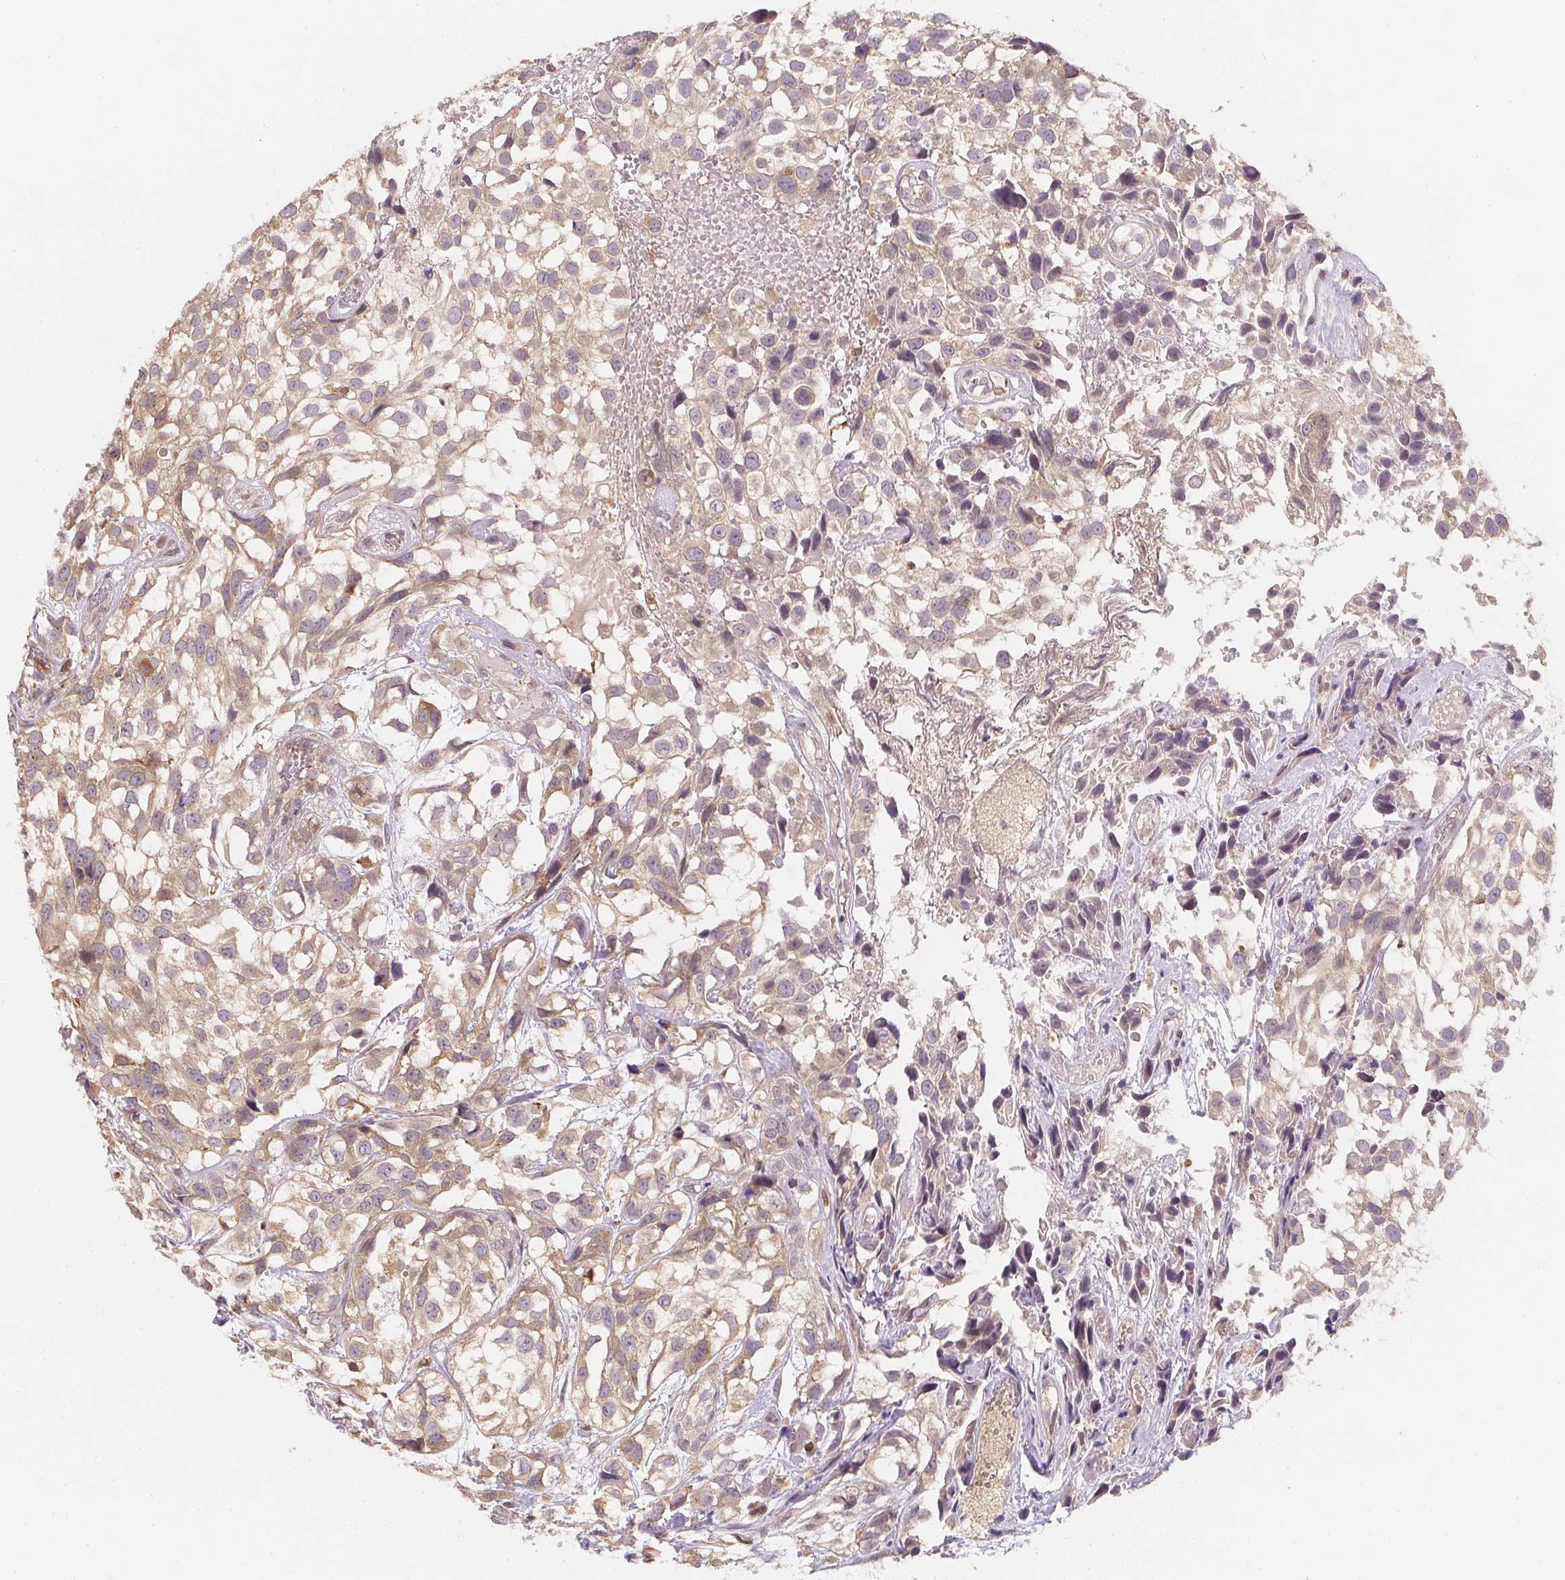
{"staining": {"intensity": "weak", "quantity": "25%-75%", "location": "cytoplasmic/membranous"}, "tissue": "urothelial cancer", "cell_type": "Tumor cells", "image_type": "cancer", "snomed": [{"axis": "morphology", "description": "Urothelial carcinoma, High grade"}, {"axis": "topography", "description": "Urinary bladder"}], "caption": "Immunohistochemistry of urothelial carcinoma (high-grade) exhibits low levels of weak cytoplasmic/membranous expression in approximately 25%-75% of tumor cells.", "gene": "ANKRD13A", "patient": {"sex": "male", "age": 56}}